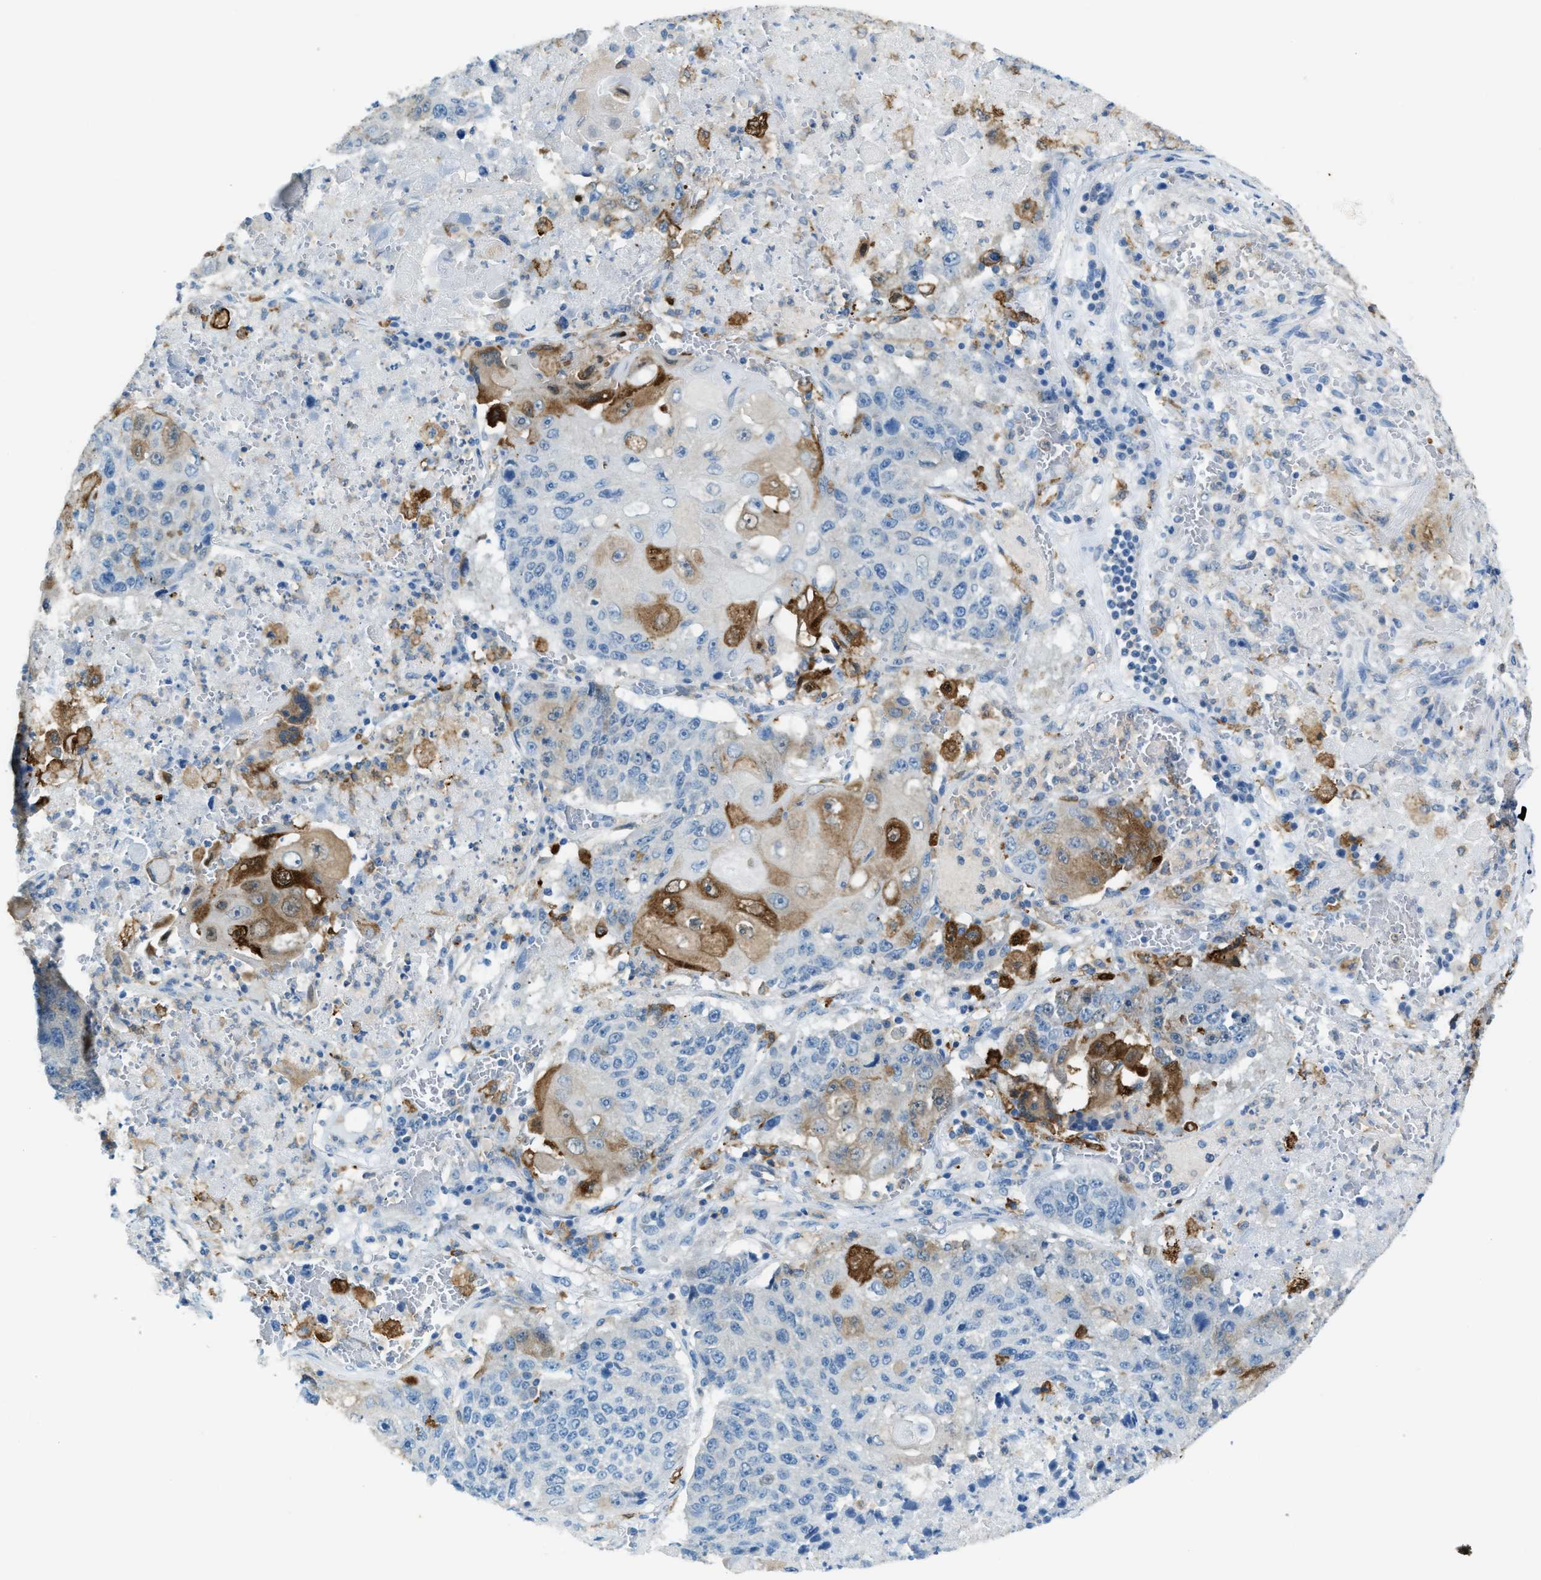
{"staining": {"intensity": "moderate", "quantity": "<25%", "location": "cytoplasmic/membranous"}, "tissue": "lung cancer", "cell_type": "Tumor cells", "image_type": "cancer", "snomed": [{"axis": "morphology", "description": "Squamous cell carcinoma, NOS"}, {"axis": "topography", "description": "Lung"}], "caption": "The immunohistochemical stain labels moderate cytoplasmic/membranous expression in tumor cells of lung squamous cell carcinoma tissue. (DAB (3,3'-diaminobenzidine) = brown stain, brightfield microscopy at high magnification).", "gene": "MATCAP2", "patient": {"sex": "male", "age": 61}}